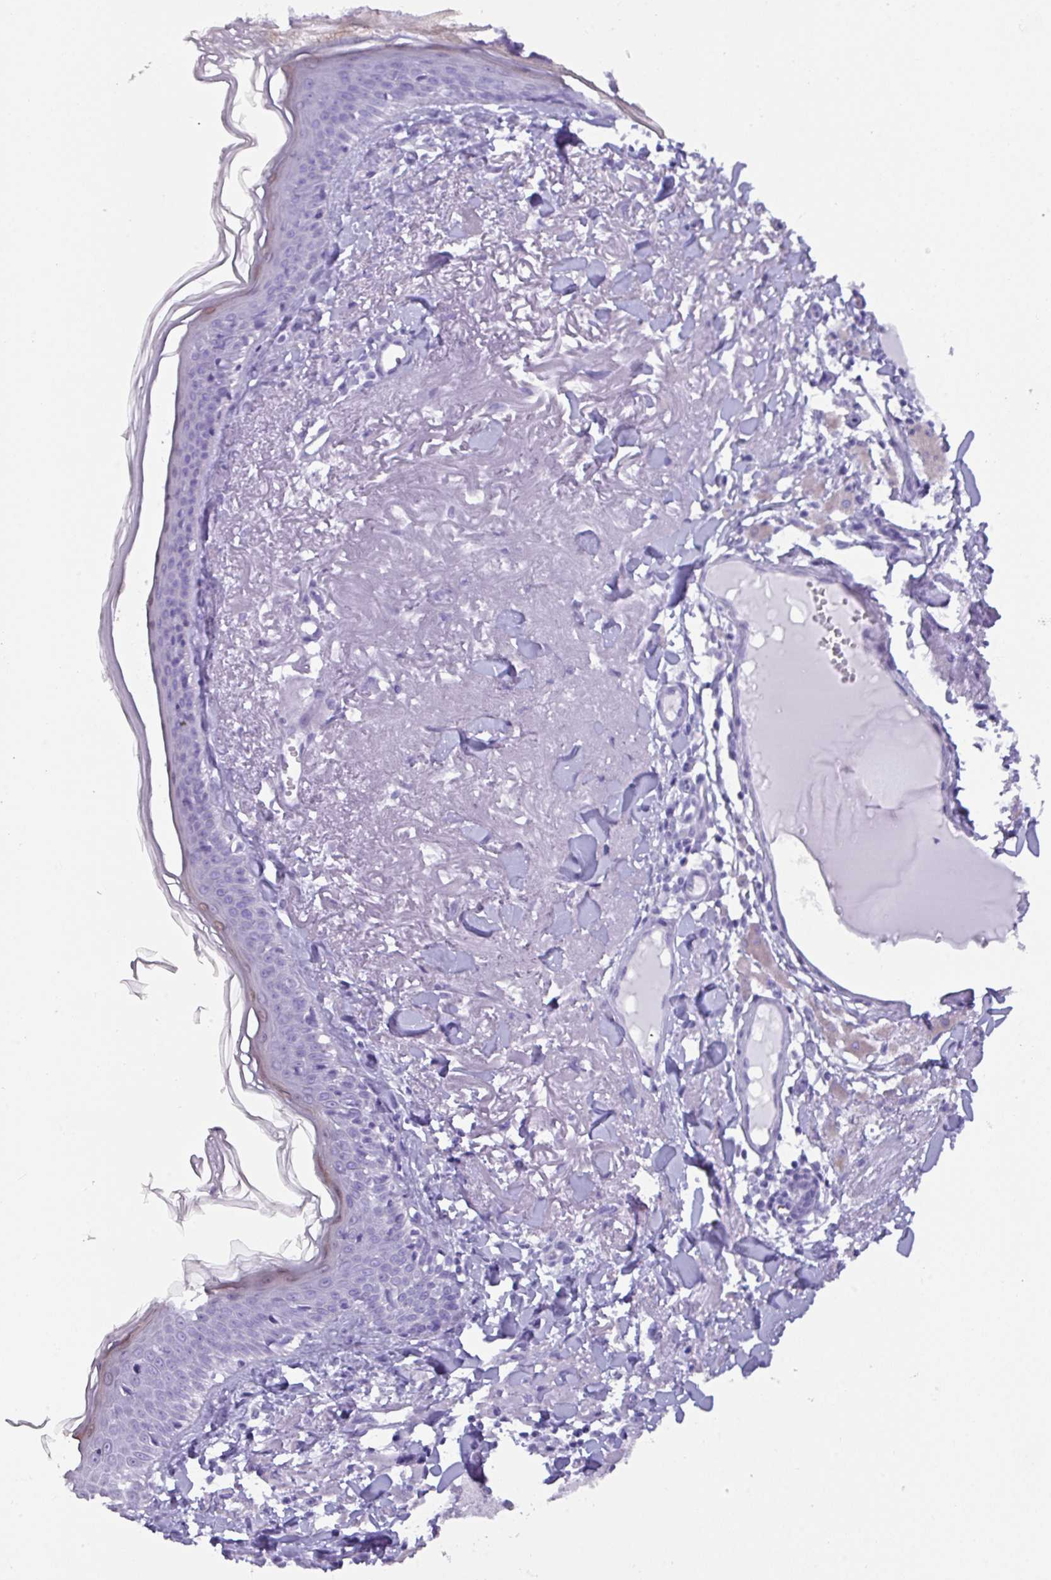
{"staining": {"intensity": "negative", "quantity": "none", "location": "none"}, "tissue": "skin", "cell_type": "Fibroblasts", "image_type": "normal", "snomed": [{"axis": "morphology", "description": "Normal tissue, NOS"}, {"axis": "morphology", "description": "Malignant melanoma, NOS"}, {"axis": "topography", "description": "Skin"}], "caption": "IHC histopathology image of unremarkable skin stained for a protein (brown), which reveals no positivity in fibroblasts.", "gene": "NCCRP1", "patient": {"sex": "male", "age": 80}}